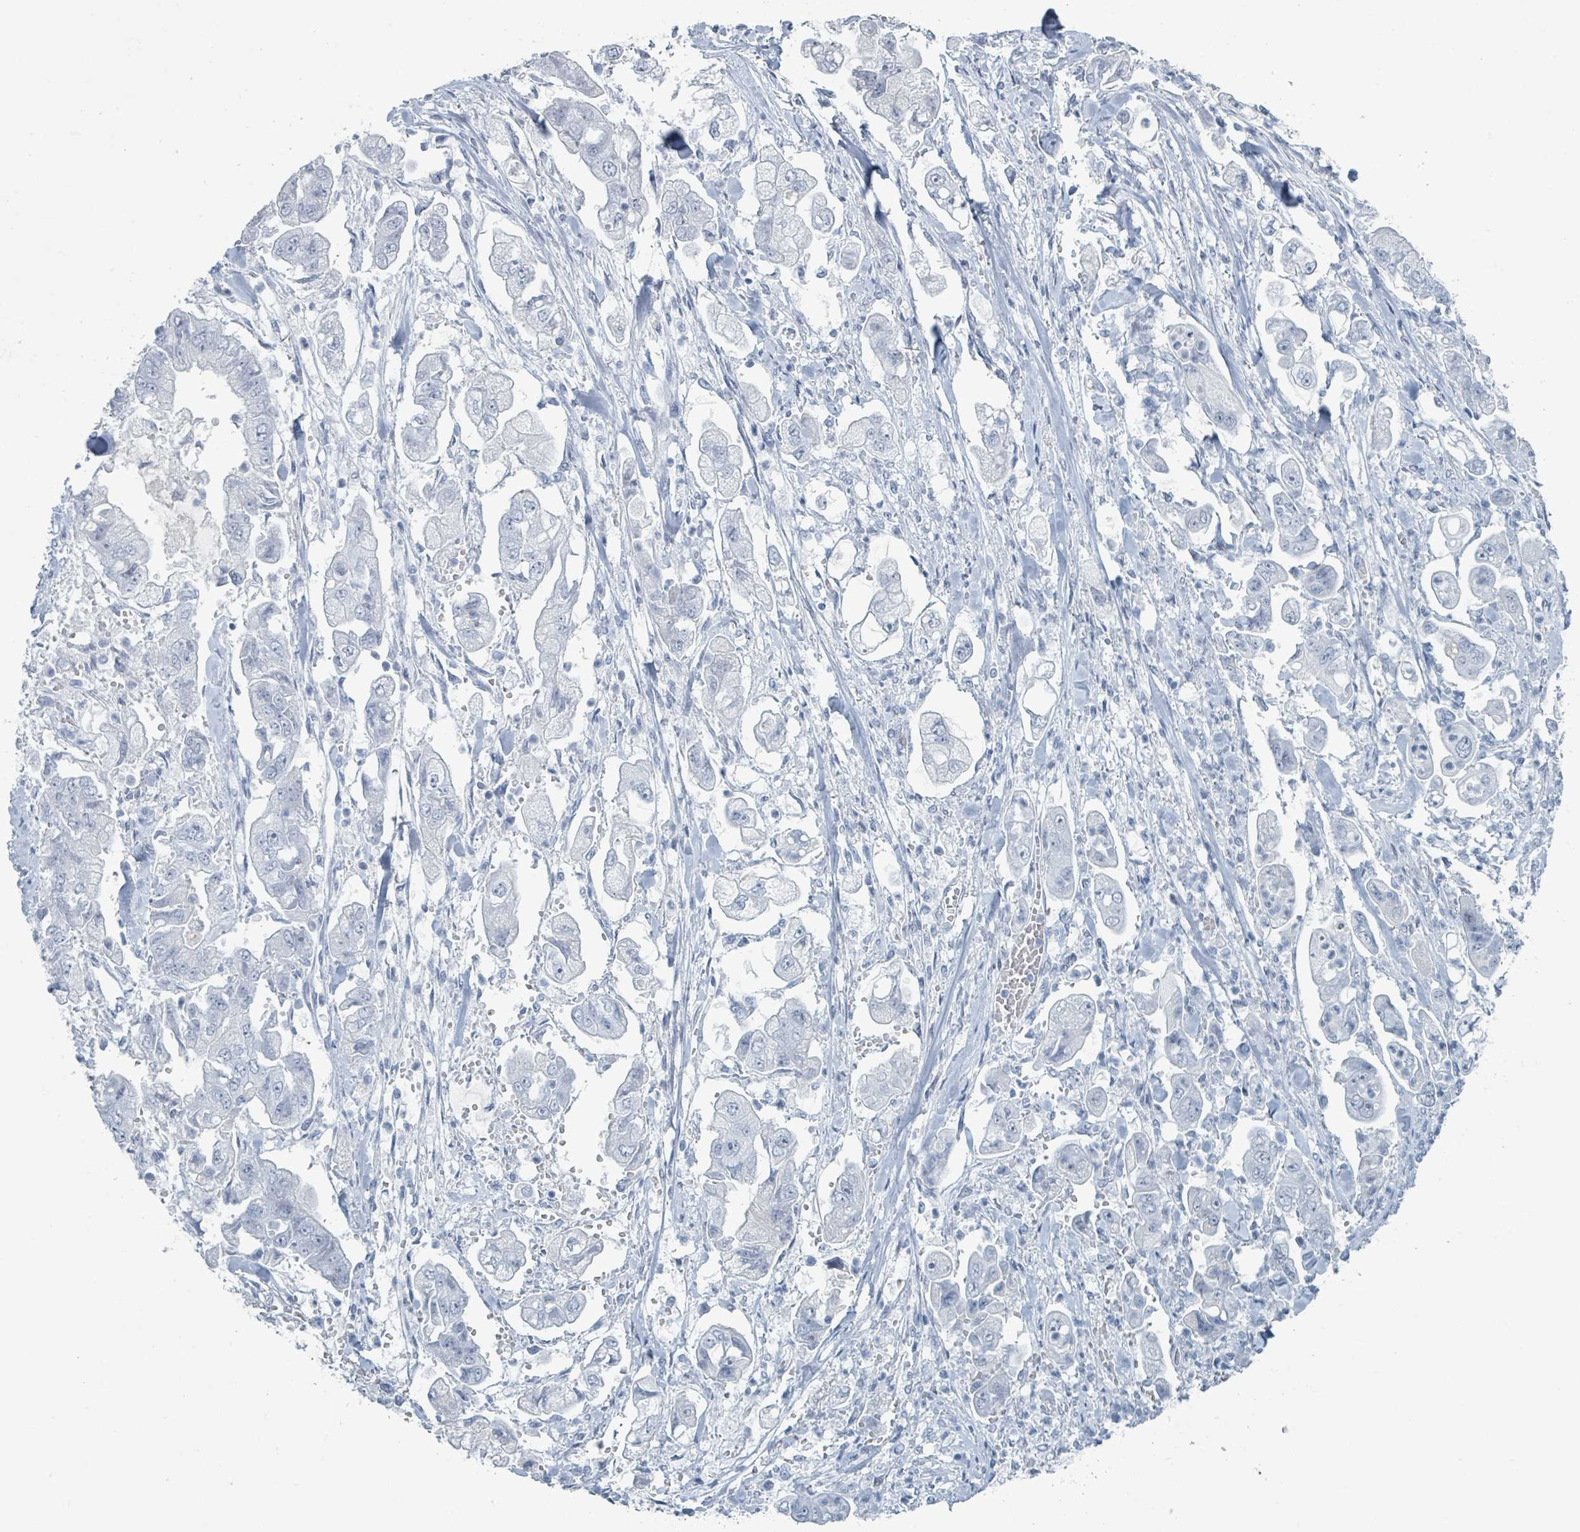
{"staining": {"intensity": "negative", "quantity": "none", "location": "none"}, "tissue": "stomach cancer", "cell_type": "Tumor cells", "image_type": "cancer", "snomed": [{"axis": "morphology", "description": "Adenocarcinoma, NOS"}, {"axis": "topography", "description": "Stomach"}], "caption": "A micrograph of stomach adenocarcinoma stained for a protein displays no brown staining in tumor cells. Brightfield microscopy of immunohistochemistry stained with DAB (brown) and hematoxylin (blue), captured at high magnification.", "gene": "GPR15LG", "patient": {"sex": "male", "age": 62}}